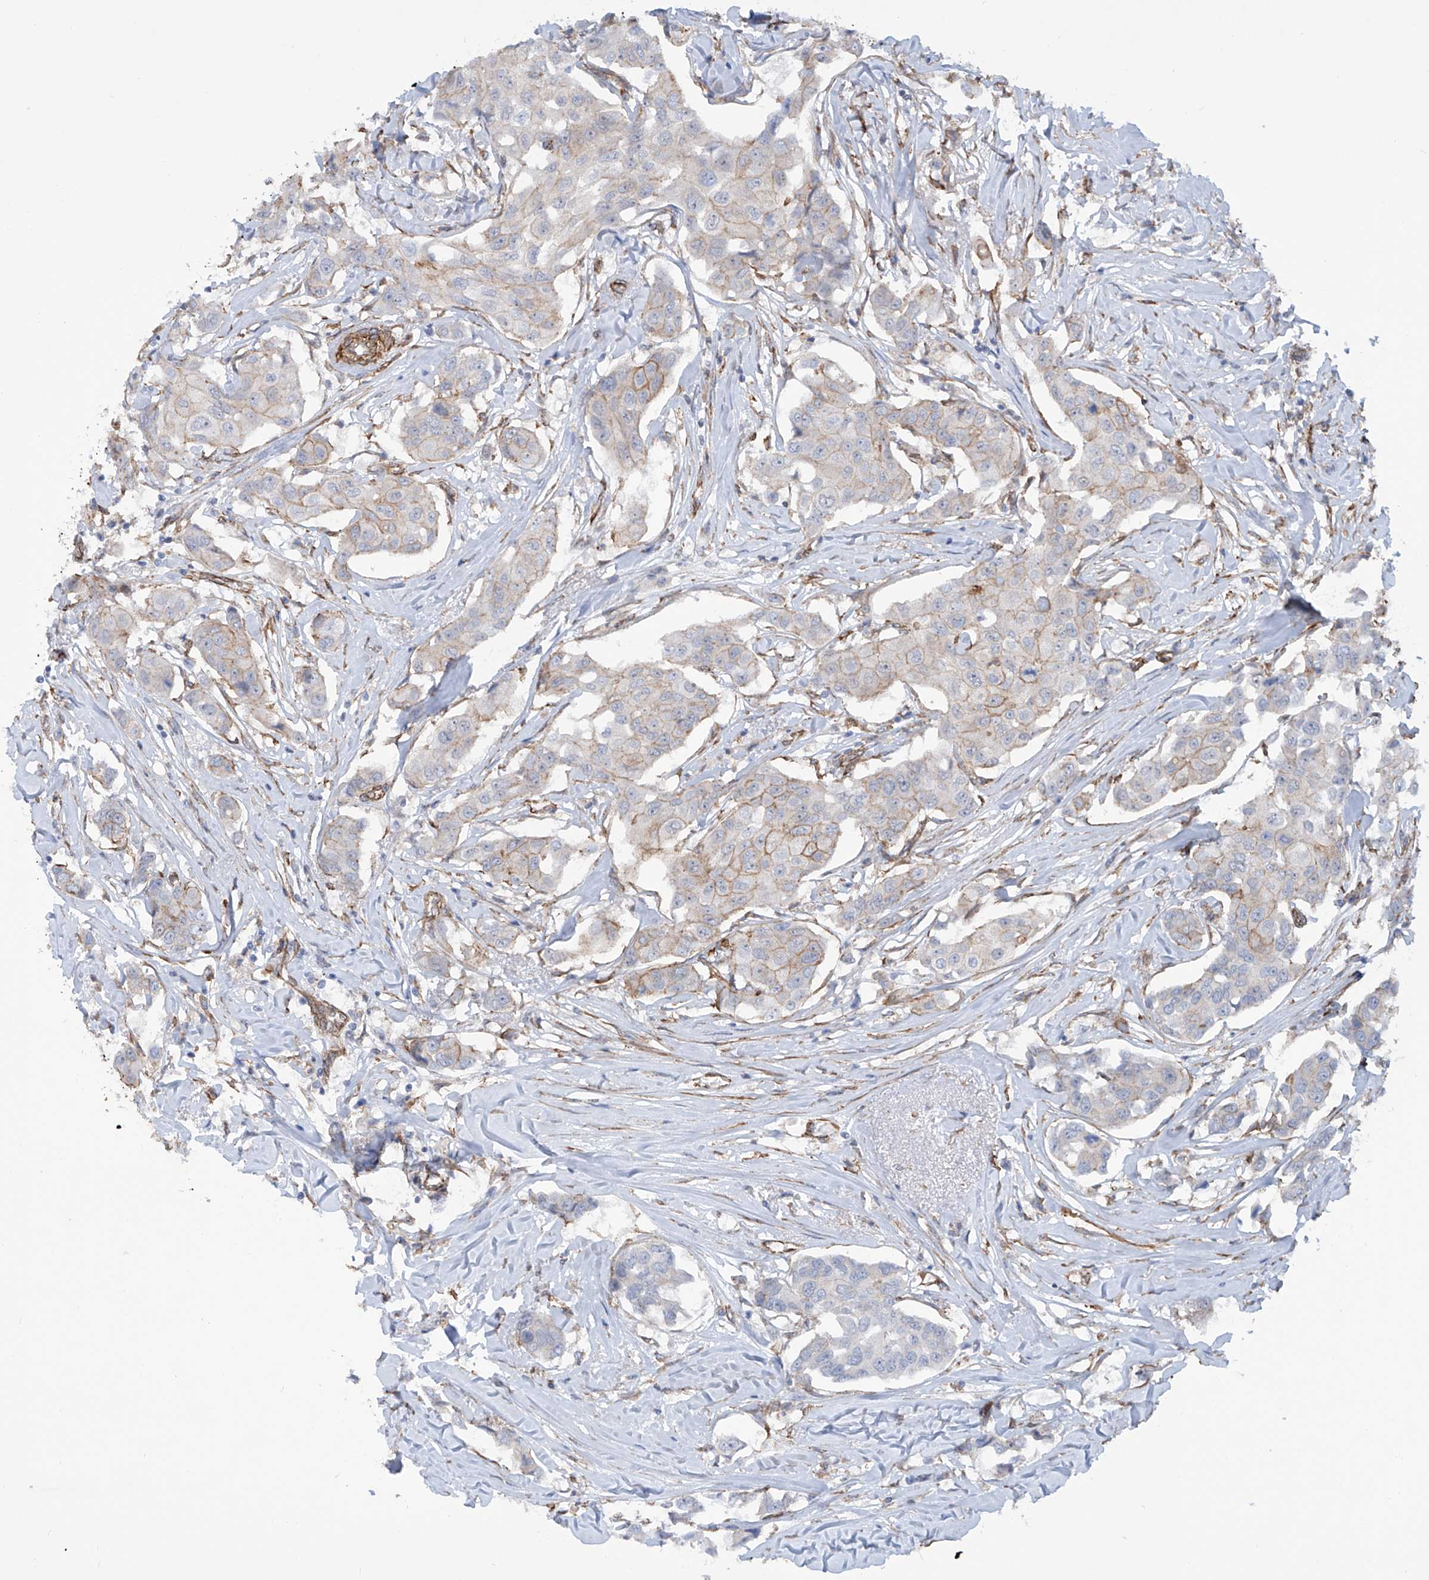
{"staining": {"intensity": "moderate", "quantity": "<25%", "location": "cytoplasmic/membranous"}, "tissue": "breast cancer", "cell_type": "Tumor cells", "image_type": "cancer", "snomed": [{"axis": "morphology", "description": "Duct carcinoma"}, {"axis": "topography", "description": "Breast"}], "caption": "Breast cancer (intraductal carcinoma) stained with a brown dye reveals moderate cytoplasmic/membranous positive positivity in about <25% of tumor cells.", "gene": "ZNF490", "patient": {"sex": "female", "age": 80}}